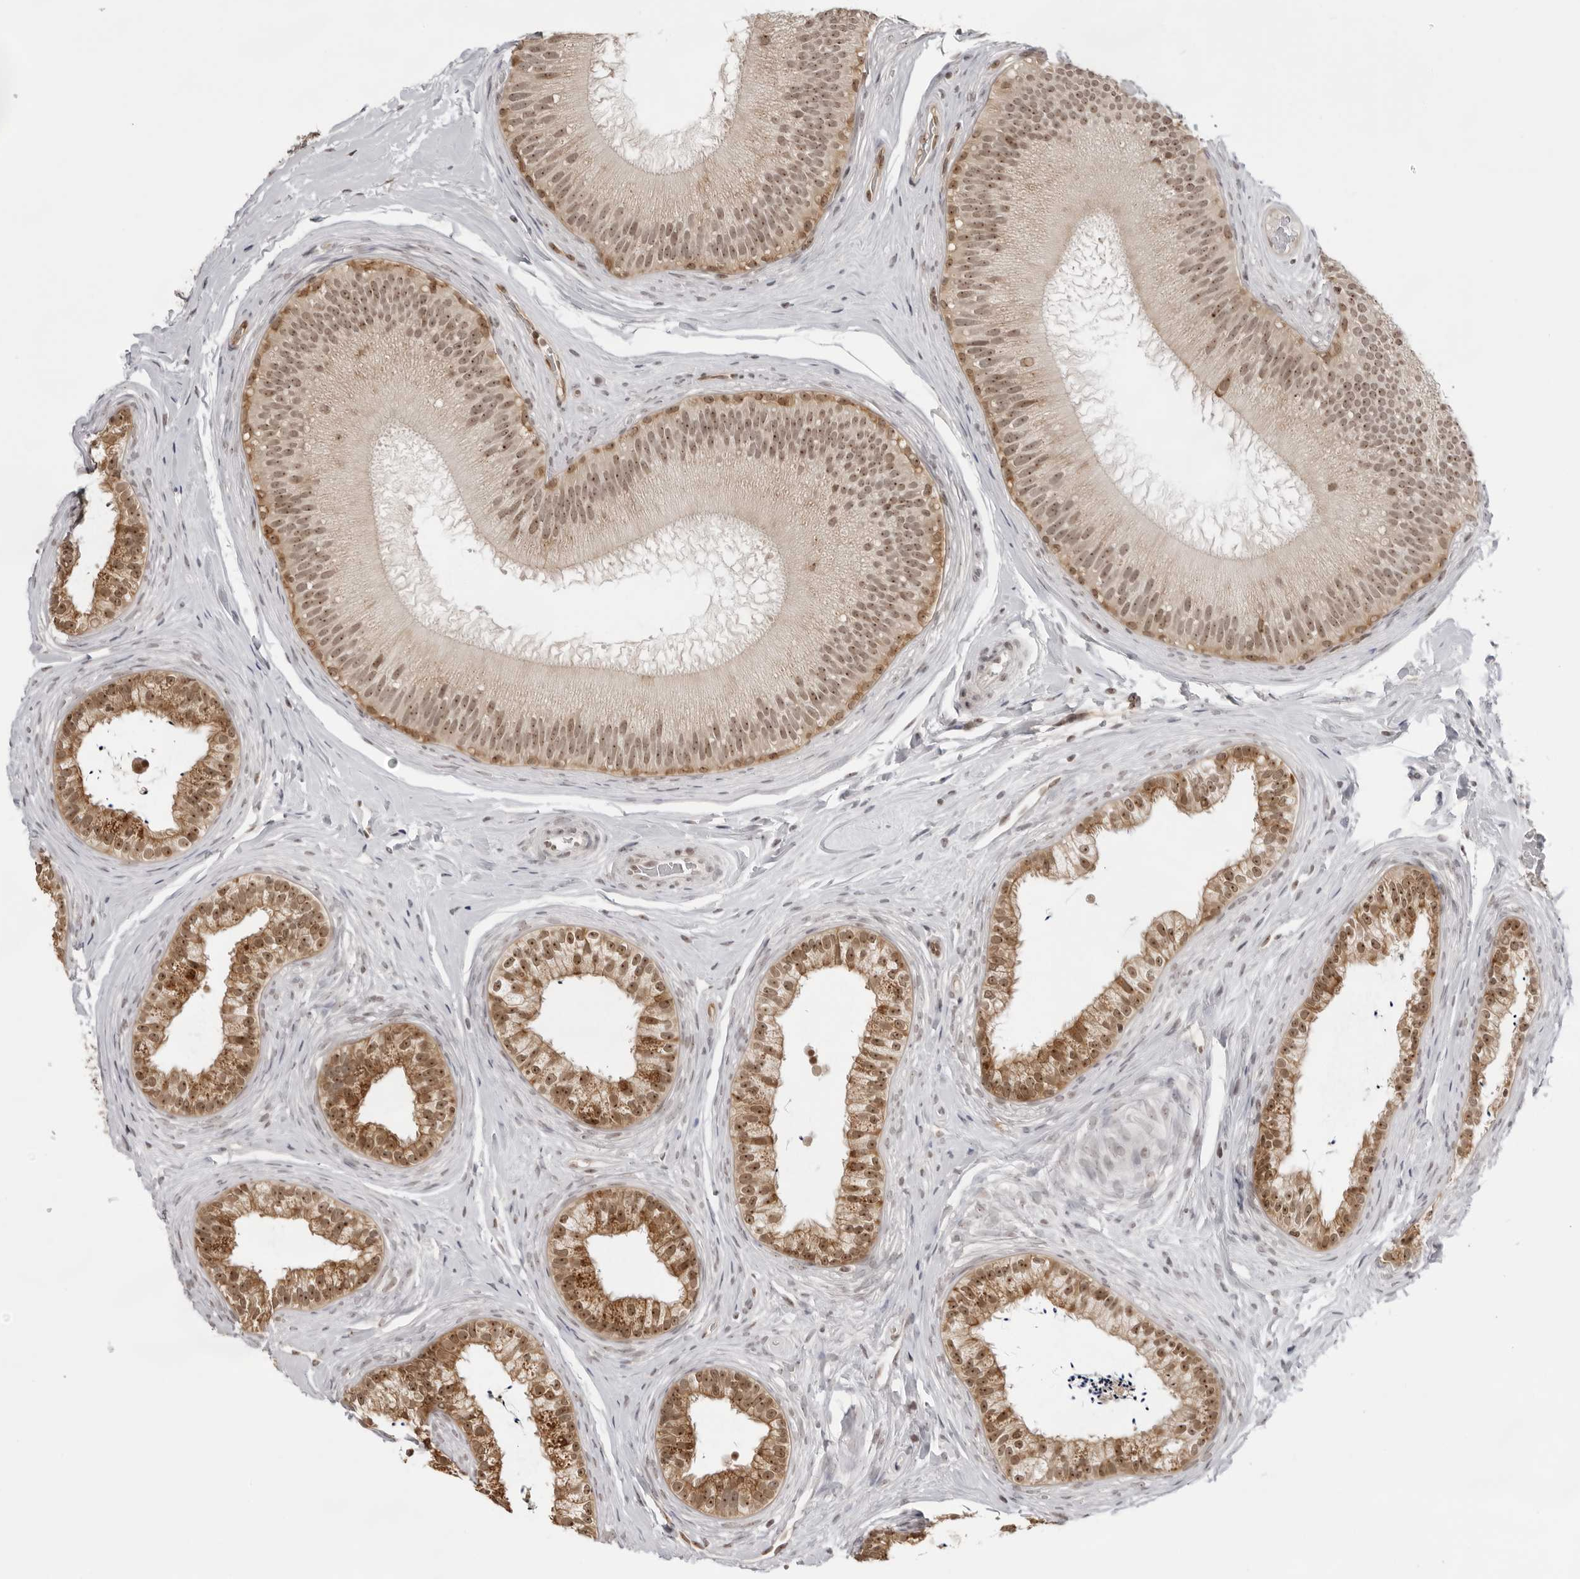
{"staining": {"intensity": "moderate", "quantity": ">75%", "location": "cytoplasmic/membranous,nuclear"}, "tissue": "epididymis", "cell_type": "Glandular cells", "image_type": "normal", "snomed": [{"axis": "morphology", "description": "Normal tissue, NOS"}, {"axis": "topography", "description": "Epididymis"}], "caption": "Protein expression analysis of benign epididymis demonstrates moderate cytoplasmic/membranous,nuclear staining in approximately >75% of glandular cells.", "gene": "EXOSC10", "patient": {"sex": "male", "age": 45}}